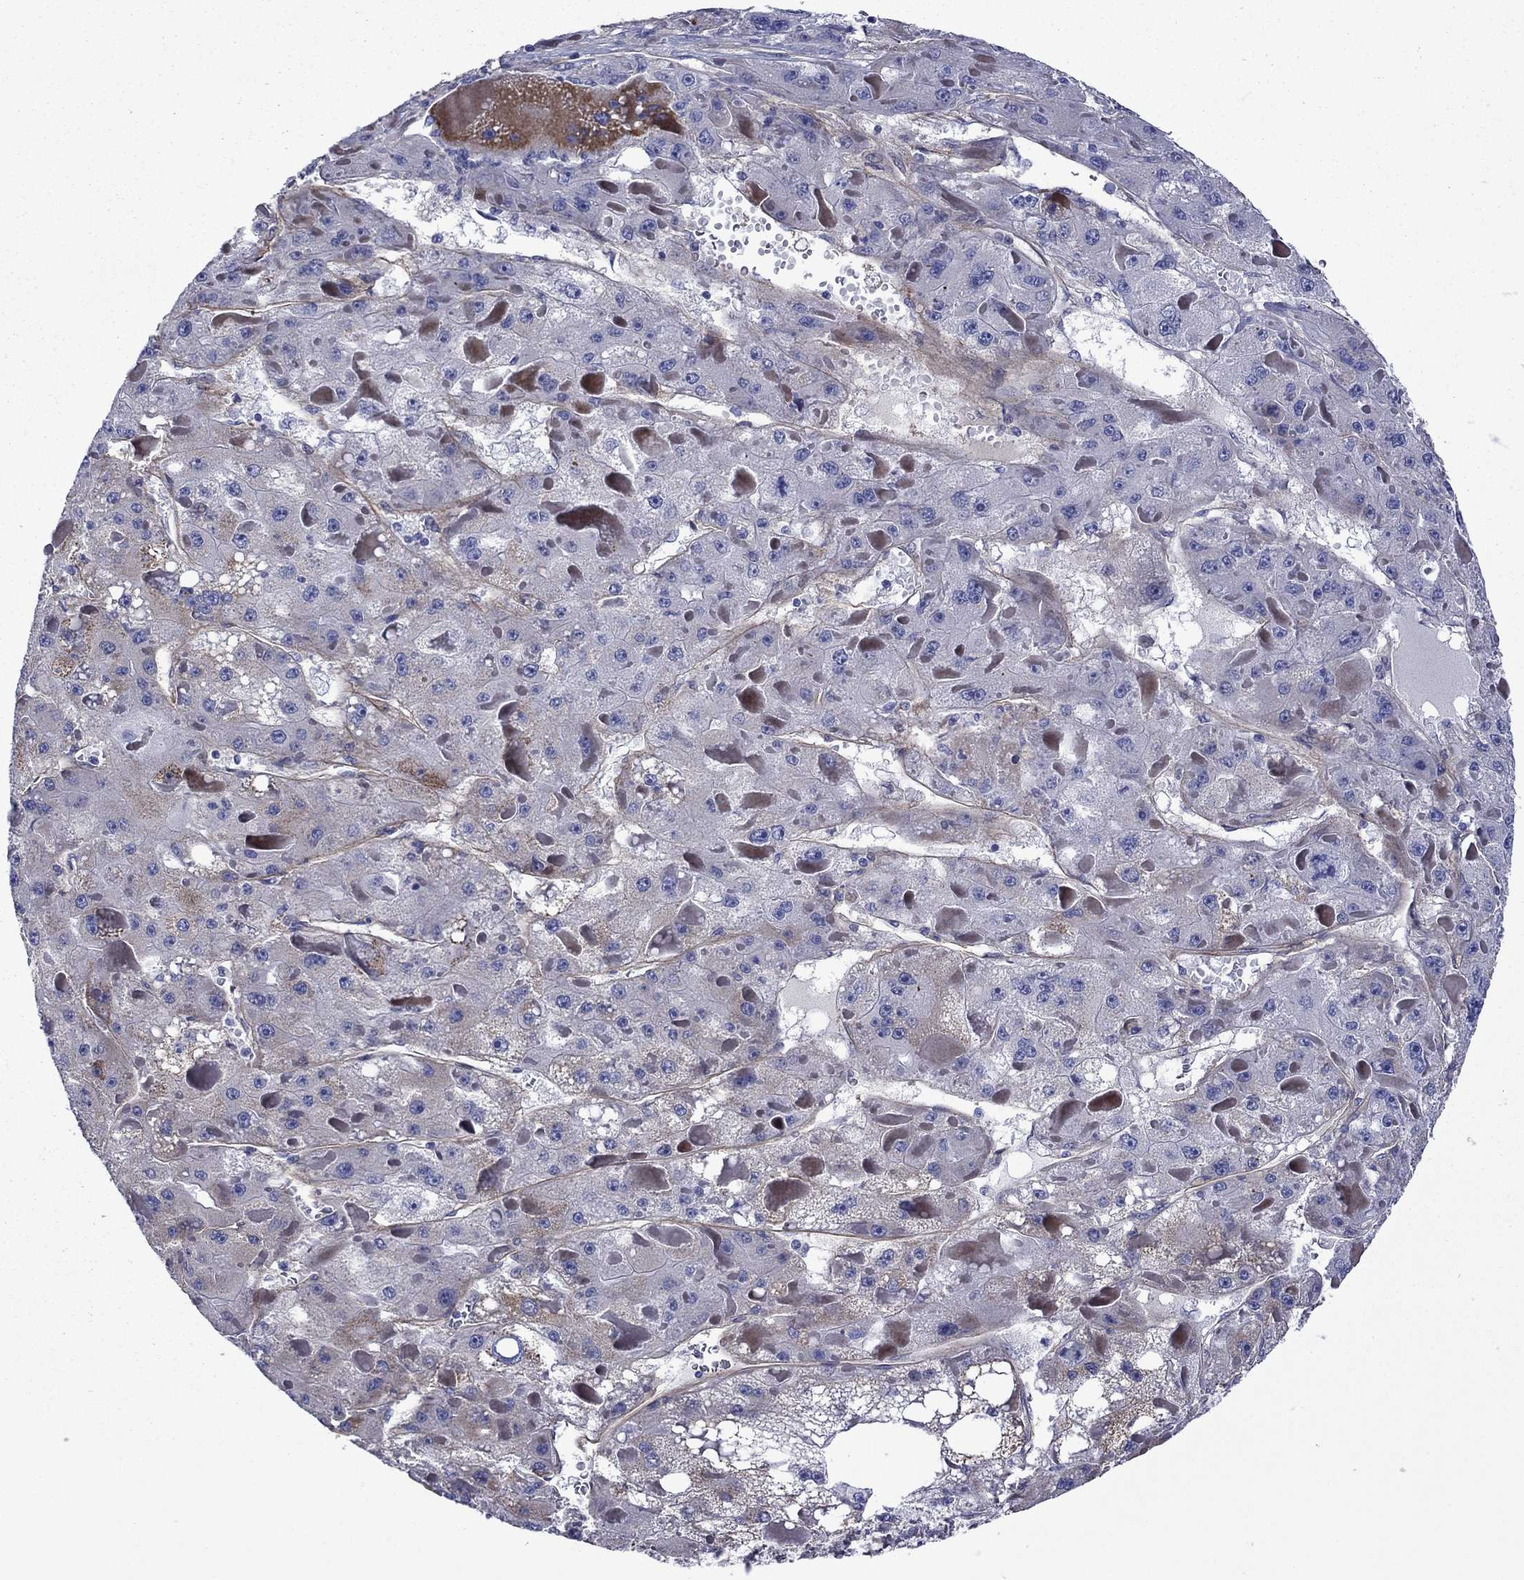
{"staining": {"intensity": "weak", "quantity": "<25%", "location": "cytoplasmic/membranous"}, "tissue": "liver cancer", "cell_type": "Tumor cells", "image_type": "cancer", "snomed": [{"axis": "morphology", "description": "Carcinoma, Hepatocellular, NOS"}, {"axis": "topography", "description": "Liver"}], "caption": "High magnification brightfield microscopy of hepatocellular carcinoma (liver) stained with DAB (brown) and counterstained with hematoxylin (blue): tumor cells show no significant expression.", "gene": "HSPG2", "patient": {"sex": "female", "age": 73}}